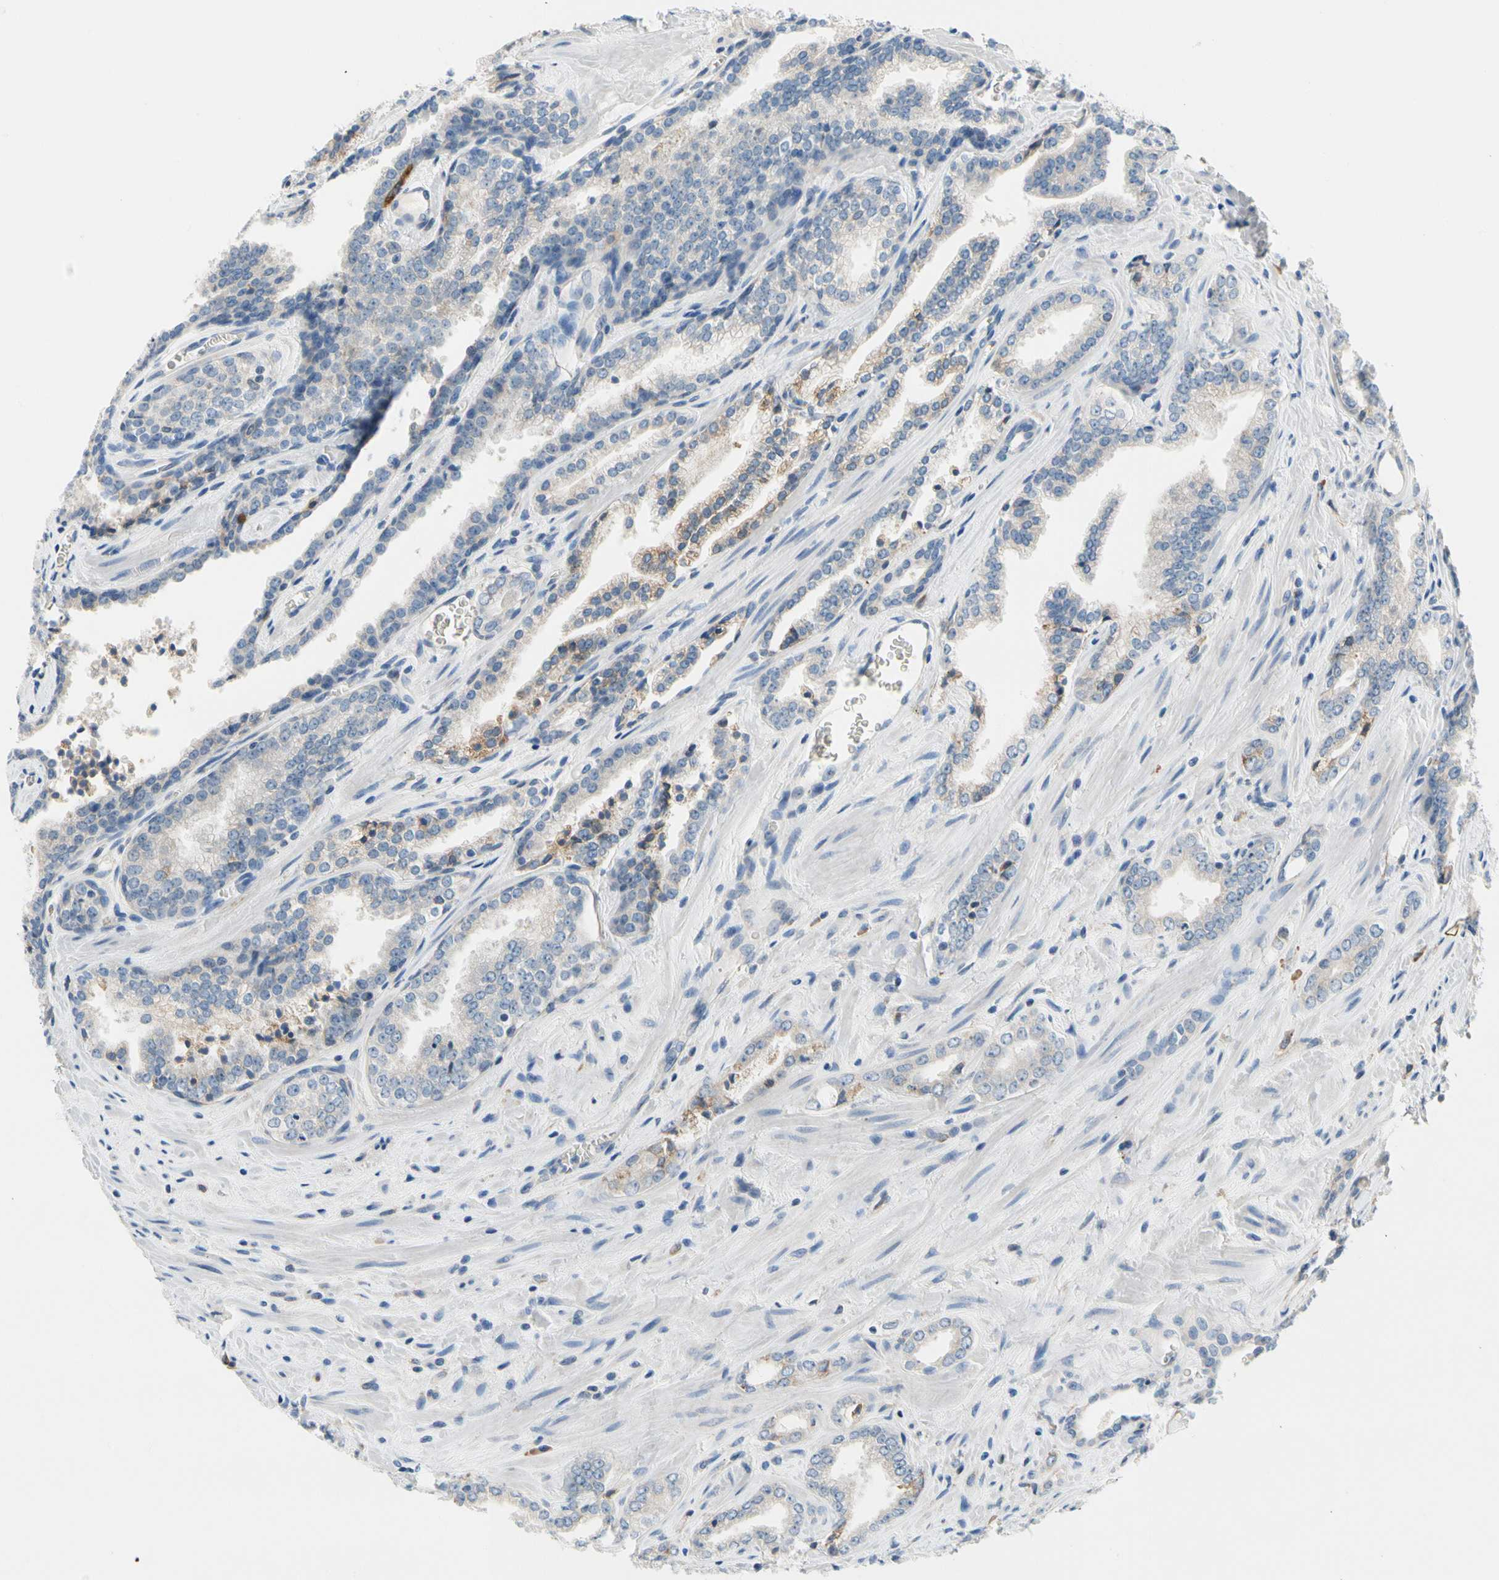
{"staining": {"intensity": "weak", "quantity": "<25%", "location": "cytoplasmic/membranous"}, "tissue": "prostate cancer", "cell_type": "Tumor cells", "image_type": "cancer", "snomed": [{"axis": "morphology", "description": "Adenocarcinoma, Low grade"}, {"axis": "topography", "description": "Prostate"}], "caption": "DAB immunohistochemical staining of human prostate cancer (low-grade adenocarcinoma) shows no significant staining in tumor cells.", "gene": "STXBP1", "patient": {"sex": "male", "age": 60}}